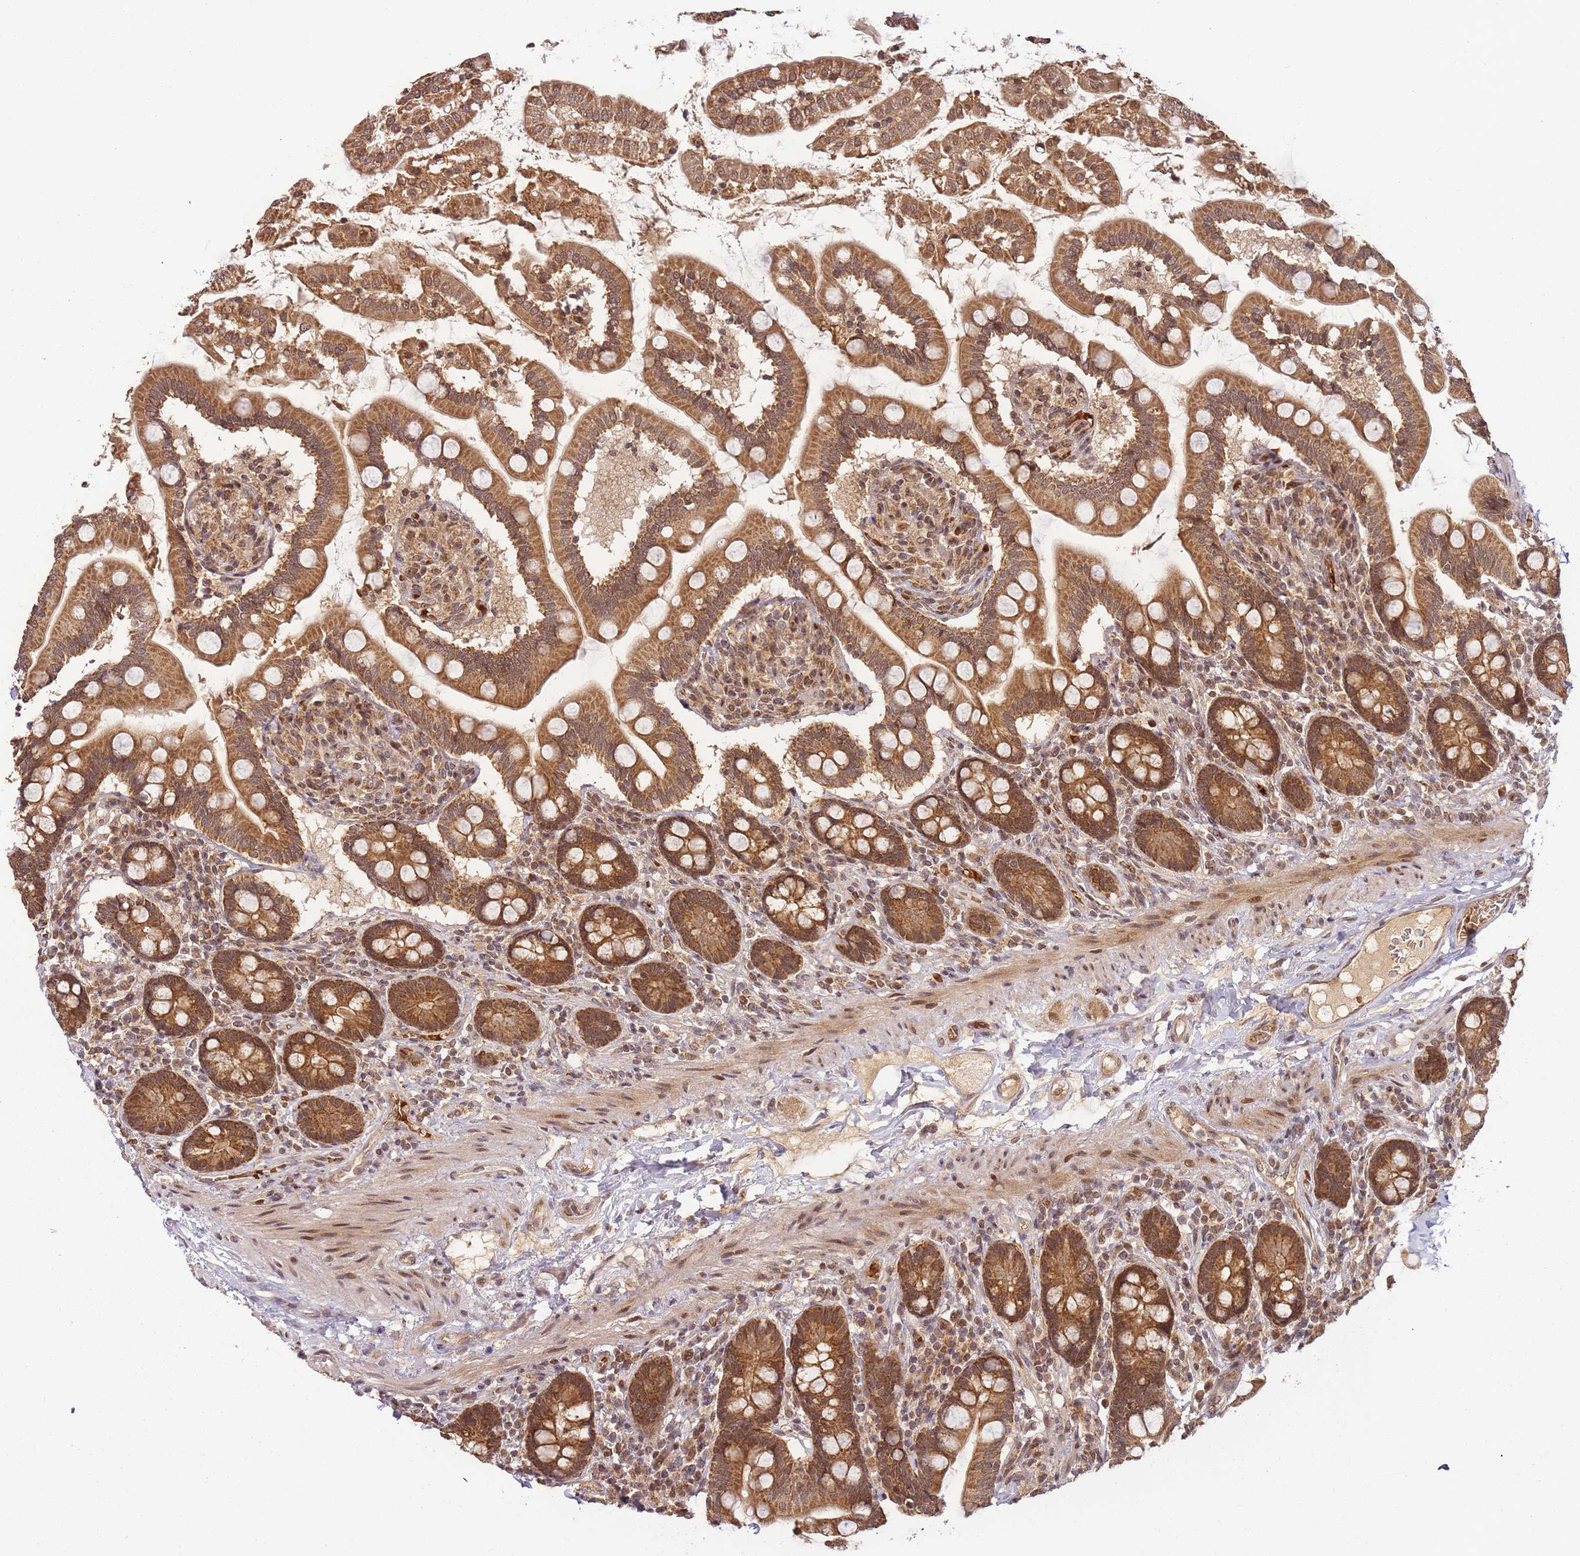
{"staining": {"intensity": "strong", "quantity": ">75%", "location": "cytoplasmic/membranous"}, "tissue": "small intestine", "cell_type": "Glandular cells", "image_type": "normal", "snomed": [{"axis": "morphology", "description": "Normal tissue, NOS"}, {"axis": "topography", "description": "Small intestine"}], "caption": "Immunohistochemical staining of normal human small intestine displays strong cytoplasmic/membranous protein expression in about >75% of glandular cells.", "gene": "ZNF497", "patient": {"sex": "female", "age": 64}}